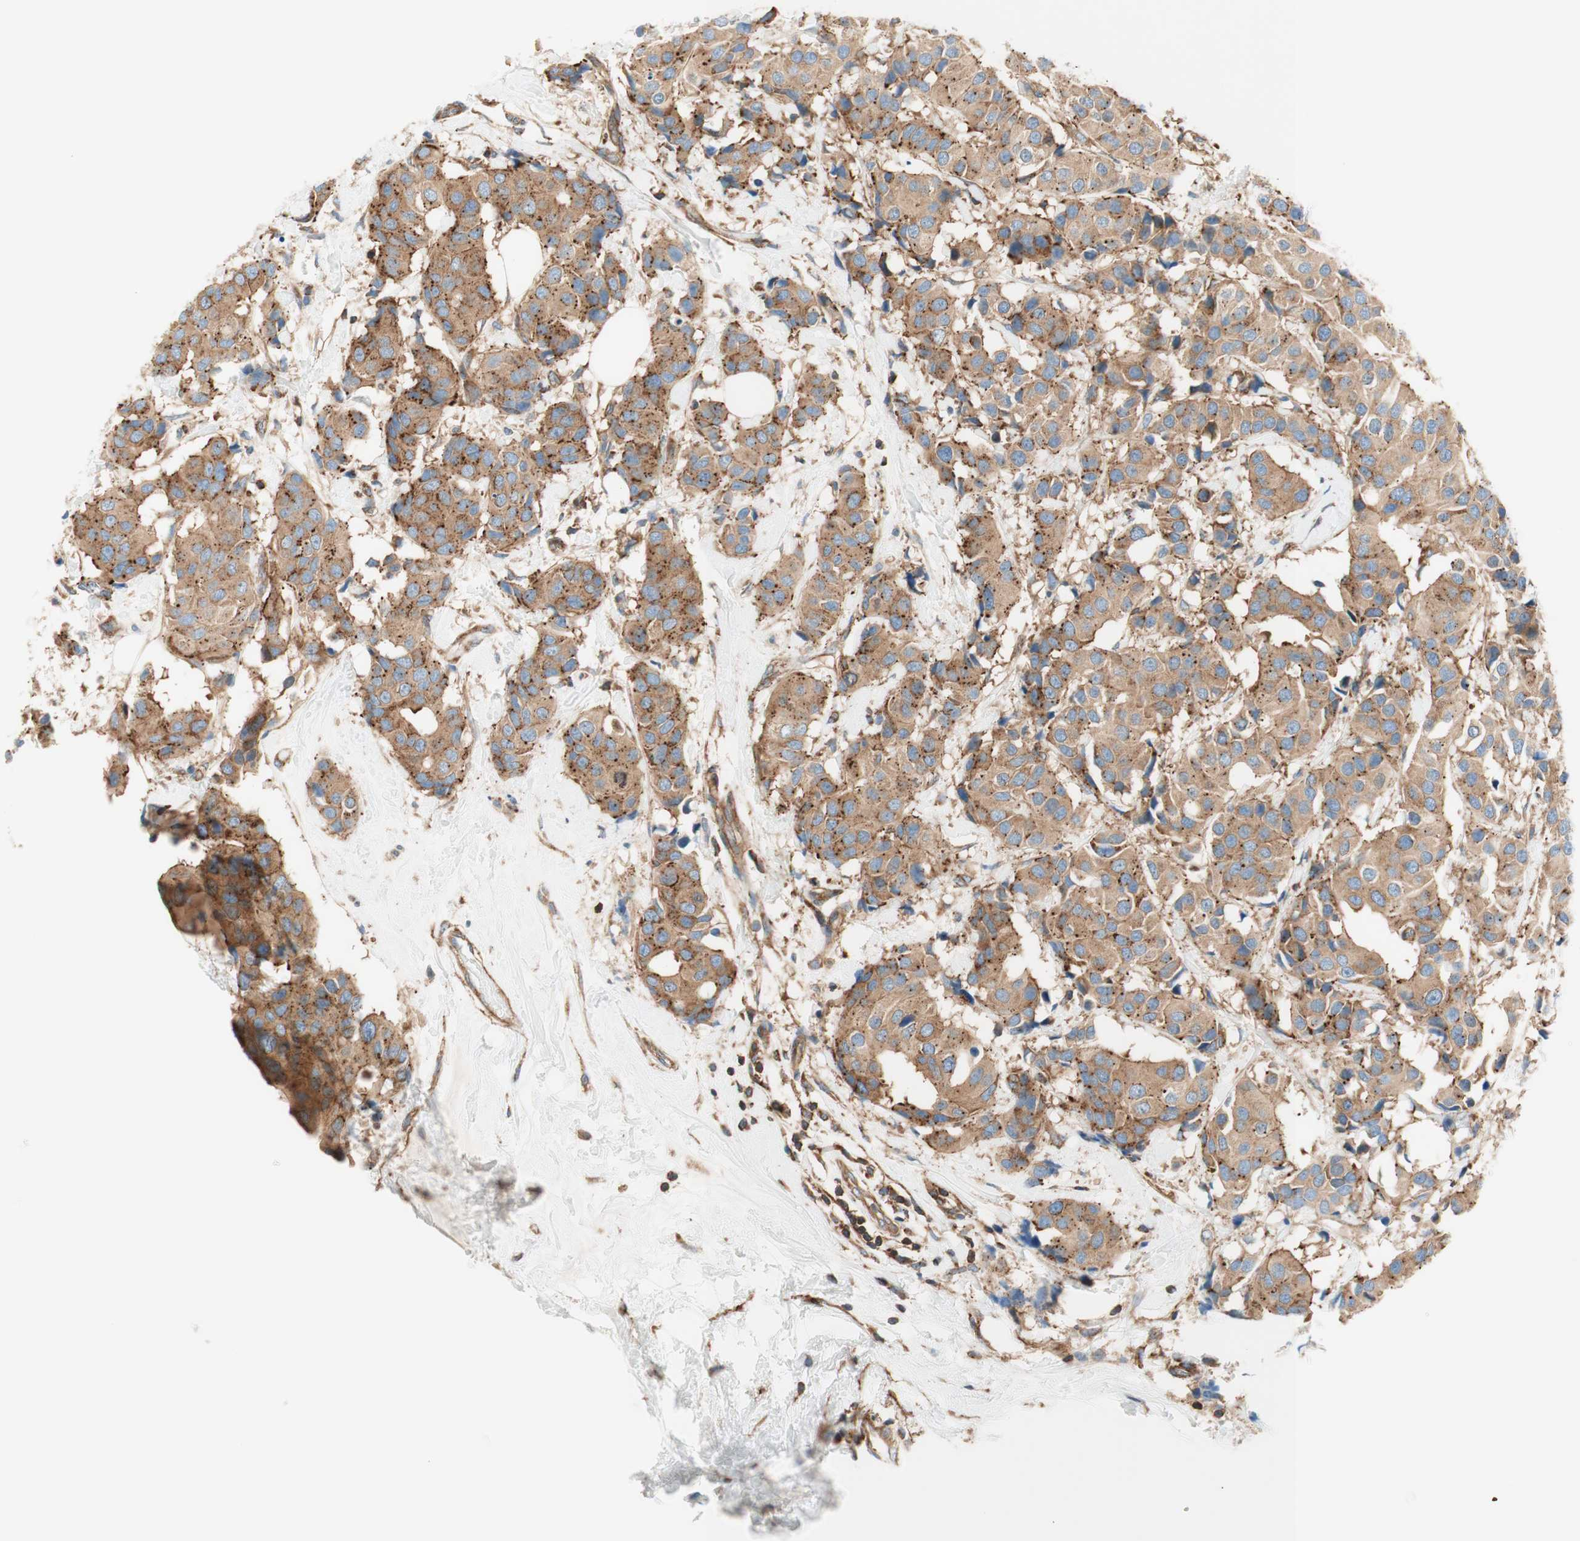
{"staining": {"intensity": "strong", "quantity": ">75%", "location": "cytoplasmic/membranous"}, "tissue": "breast cancer", "cell_type": "Tumor cells", "image_type": "cancer", "snomed": [{"axis": "morphology", "description": "Normal tissue, NOS"}, {"axis": "morphology", "description": "Duct carcinoma"}, {"axis": "topography", "description": "Breast"}], "caption": "This histopathology image shows immunohistochemistry staining of human intraductal carcinoma (breast), with high strong cytoplasmic/membranous staining in about >75% of tumor cells.", "gene": "VPS26A", "patient": {"sex": "female", "age": 39}}